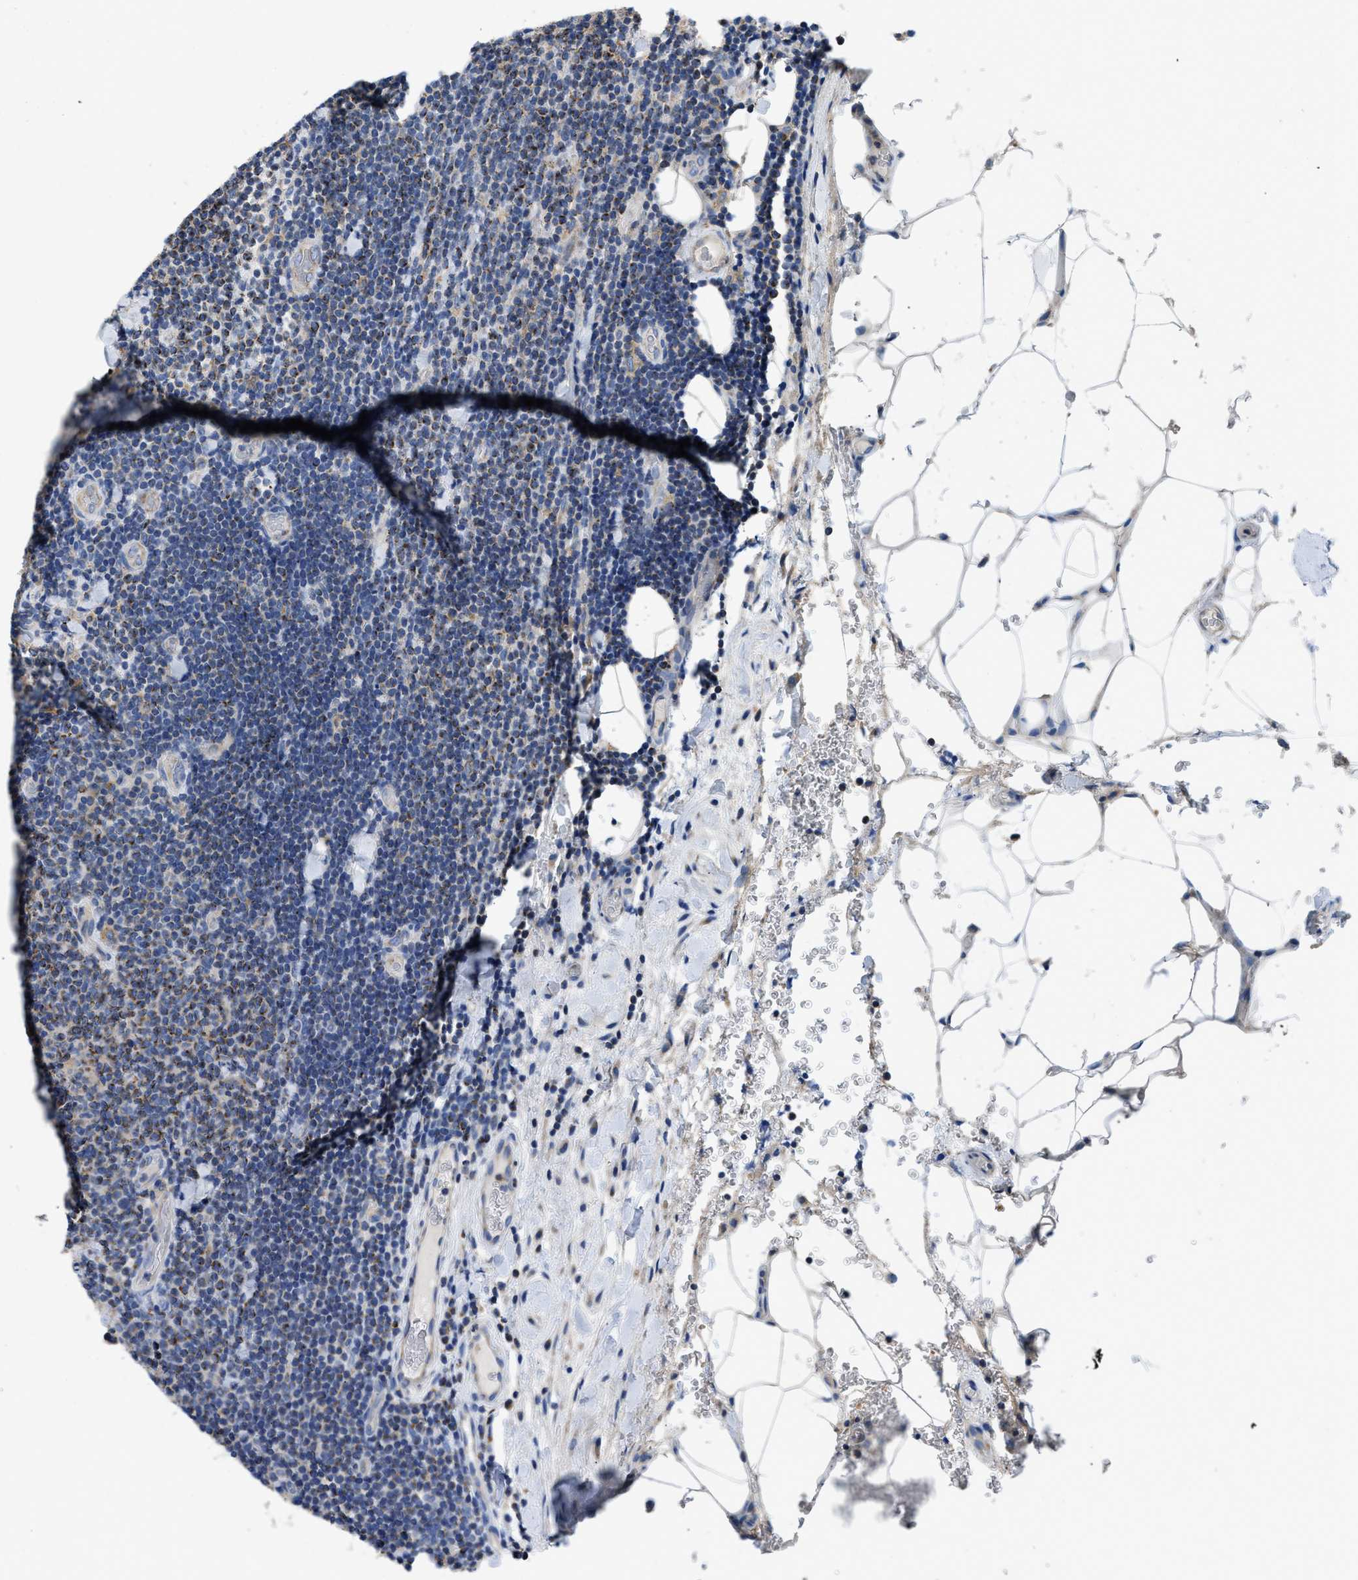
{"staining": {"intensity": "weak", "quantity": "25%-75%", "location": "cytoplasmic/membranous"}, "tissue": "lymphoma", "cell_type": "Tumor cells", "image_type": "cancer", "snomed": [{"axis": "morphology", "description": "Malignant lymphoma, non-Hodgkin's type, Low grade"}, {"axis": "topography", "description": "Lymph node"}], "caption": "Immunohistochemical staining of low-grade malignant lymphoma, non-Hodgkin's type displays low levels of weak cytoplasmic/membranous protein positivity in about 25%-75% of tumor cells.", "gene": "SLC25A13", "patient": {"sex": "male", "age": 66}}